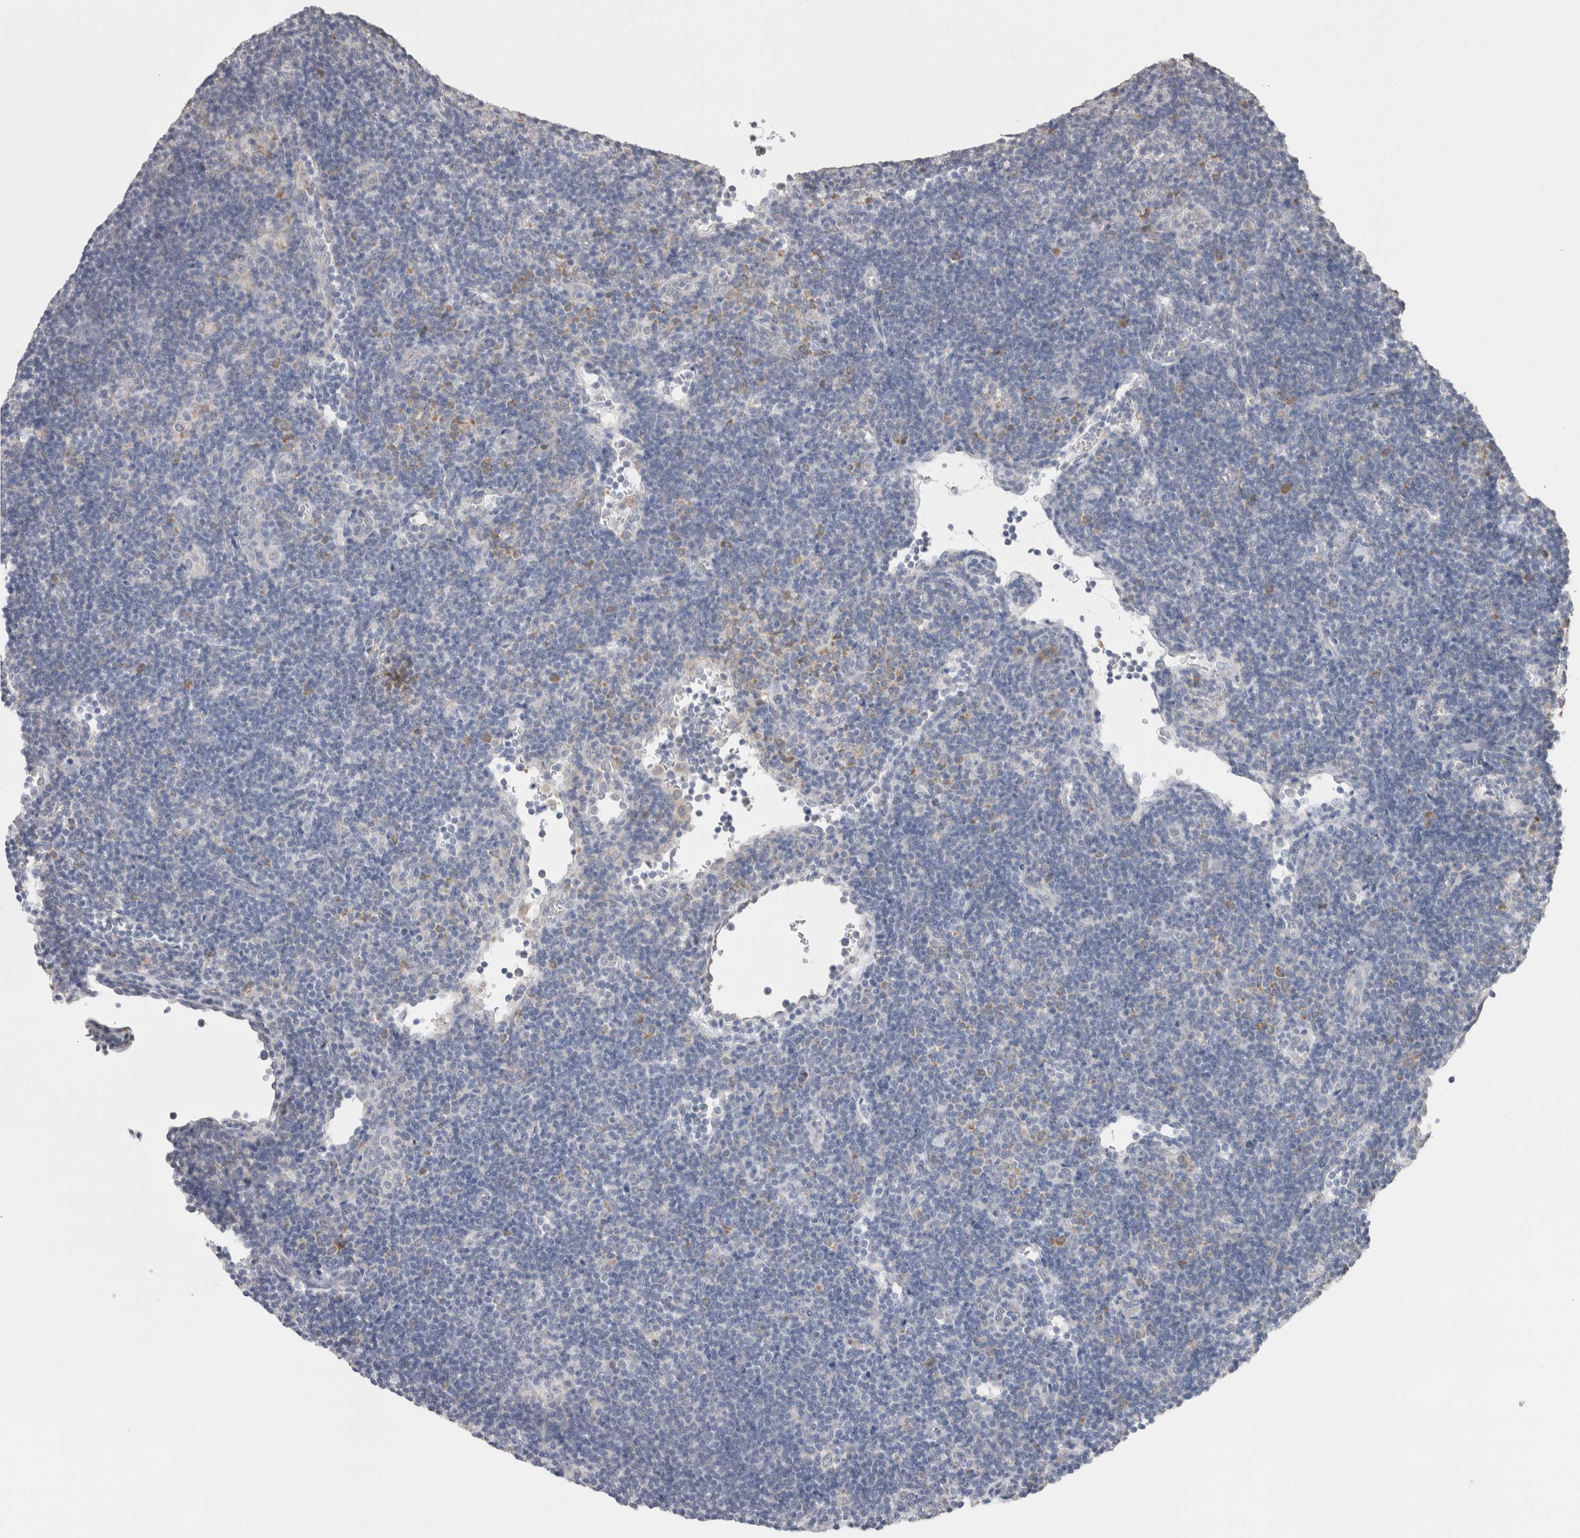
{"staining": {"intensity": "negative", "quantity": "none", "location": "none"}, "tissue": "lymphoma", "cell_type": "Tumor cells", "image_type": "cancer", "snomed": [{"axis": "morphology", "description": "Hodgkin's disease, NOS"}, {"axis": "topography", "description": "Lymph node"}], "caption": "IHC histopathology image of human Hodgkin's disease stained for a protein (brown), which exhibits no positivity in tumor cells. Brightfield microscopy of immunohistochemistry stained with DAB (3,3'-diaminobenzidine) (brown) and hematoxylin (blue), captured at high magnification.", "gene": "NOMO1", "patient": {"sex": "female", "age": 57}}